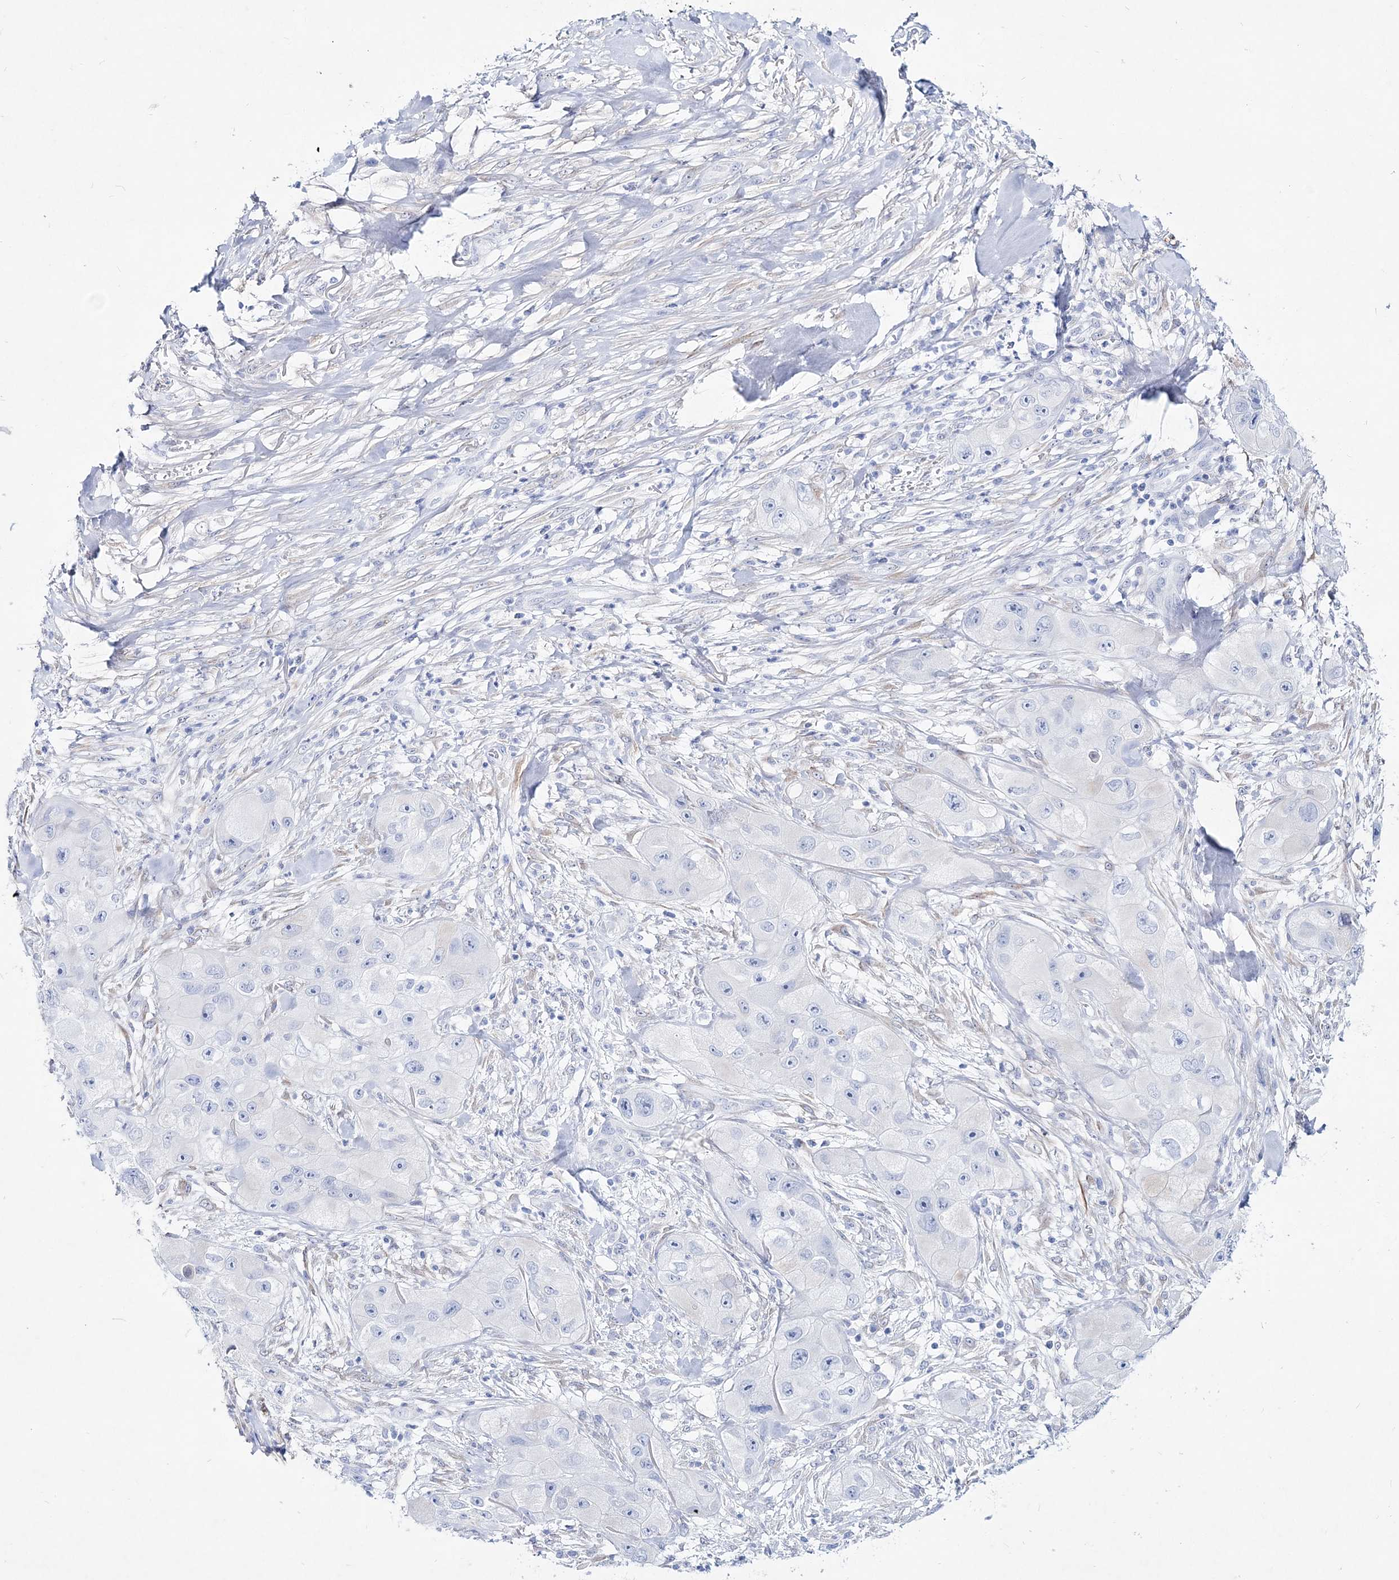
{"staining": {"intensity": "negative", "quantity": "none", "location": "none"}, "tissue": "skin cancer", "cell_type": "Tumor cells", "image_type": "cancer", "snomed": [{"axis": "morphology", "description": "Squamous cell carcinoma, NOS"}, {"axis": "topography", "description": "Skin"}, {"axis": "topography", "description": "Subcutis"}], "caption": "DAB immunohistochemical staining of human squamous cell carcinoma (skin) demonstrates no significant expression in tumor cells.", "gene": "SPINK7", "patient": {"sex": "male", "age": 73}}